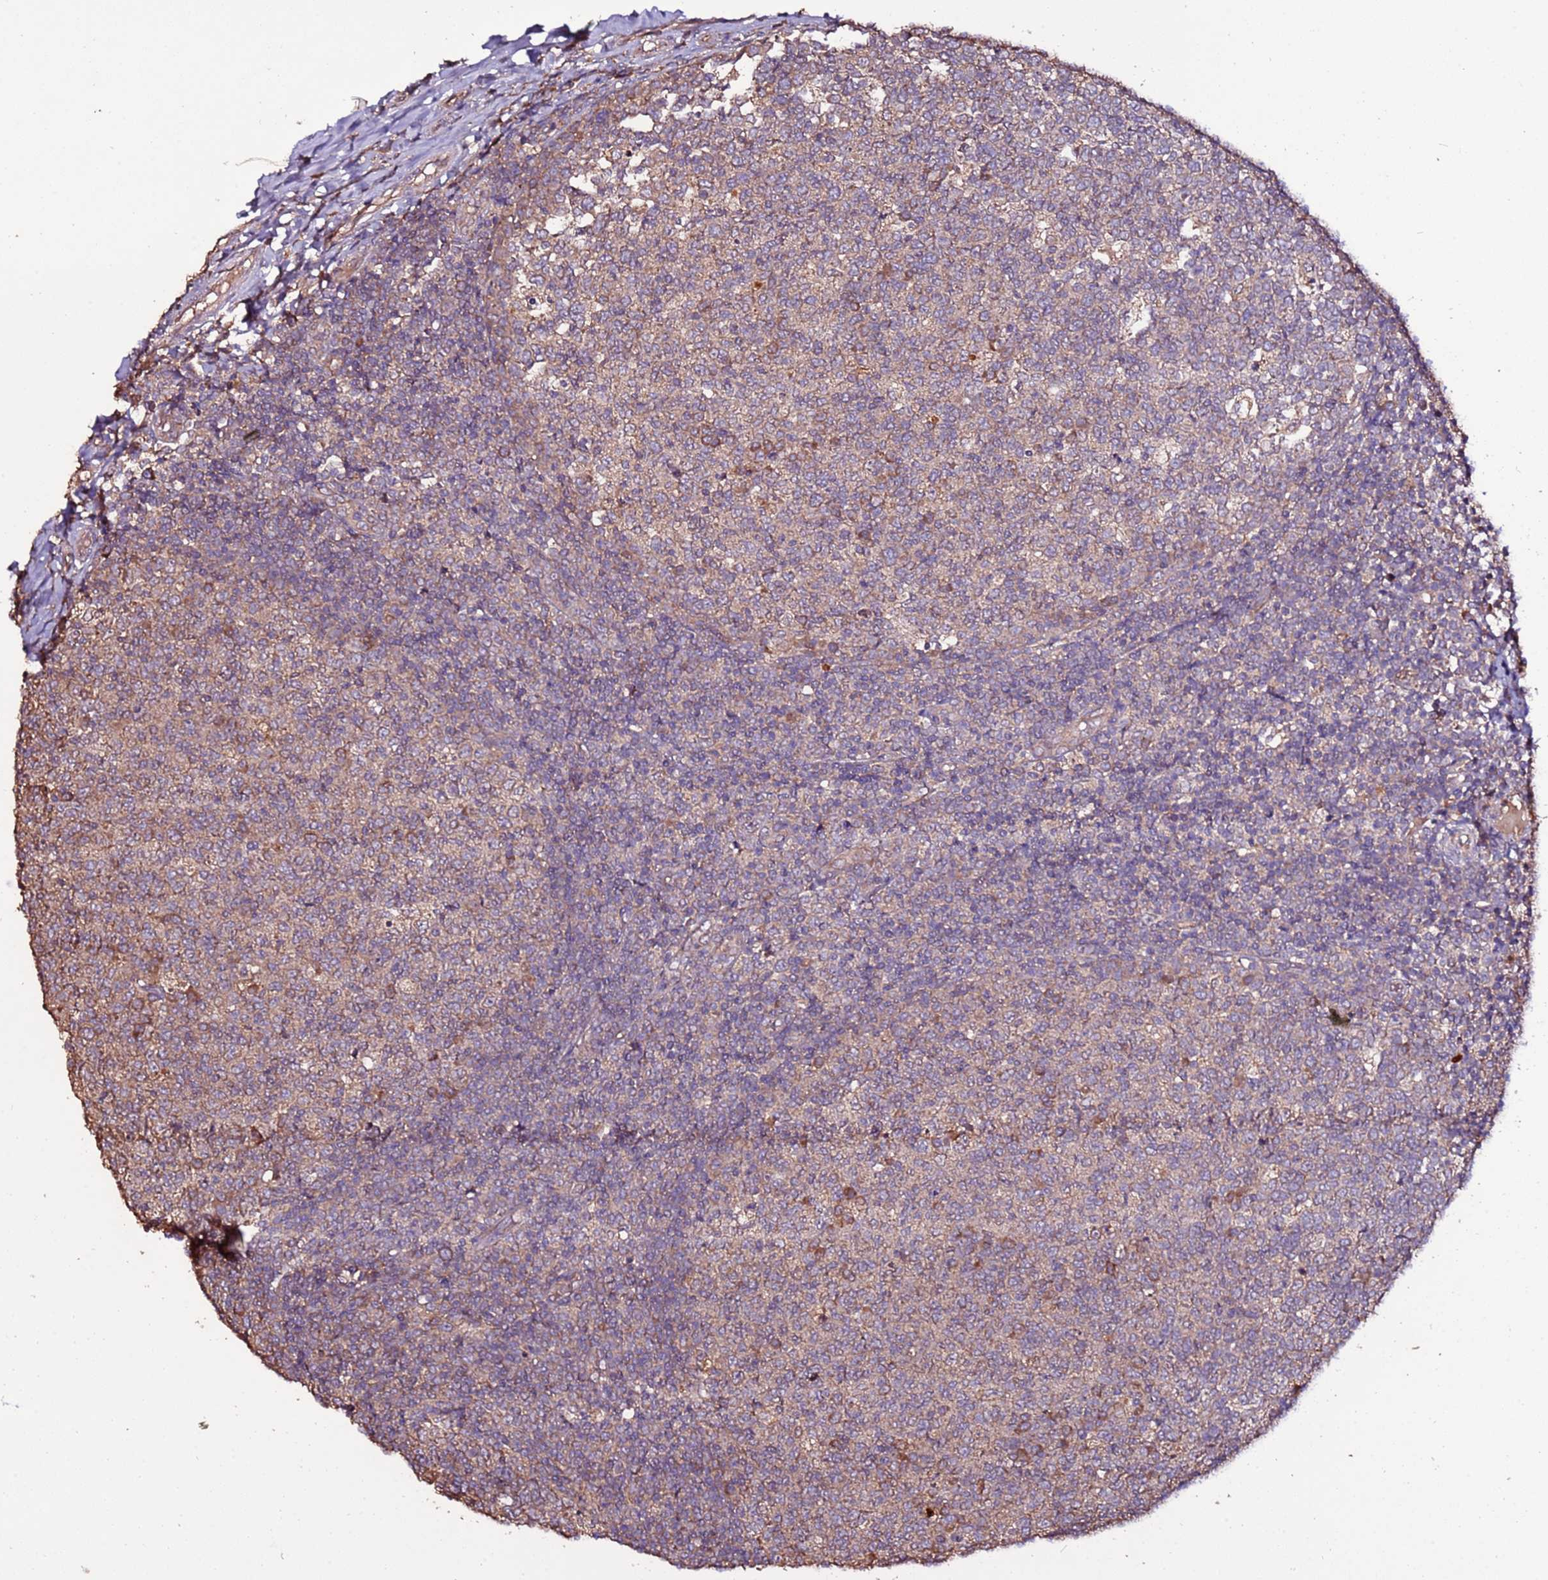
{"staining": {"intensity": "weak", "quantity": "<25%", "location": "cytoplasmic/membranous"}, "tissue": "tonsil", "cell_type": "Germinal center cells", "image_type": "normal", "snomed": [{"axis": "morphology", "description": "Normal tissue, NOS"}, {"axis": "topography", "description": "Tonsil"}], "caption": "There is no significant positivity in germinal center cells of tonsil. (DAB (3,3'-diaminobenzidine) IHC with hematoxylin counter stain).", "gene": "RPS15A", "patient": {"sex": "female", "age": 19}}